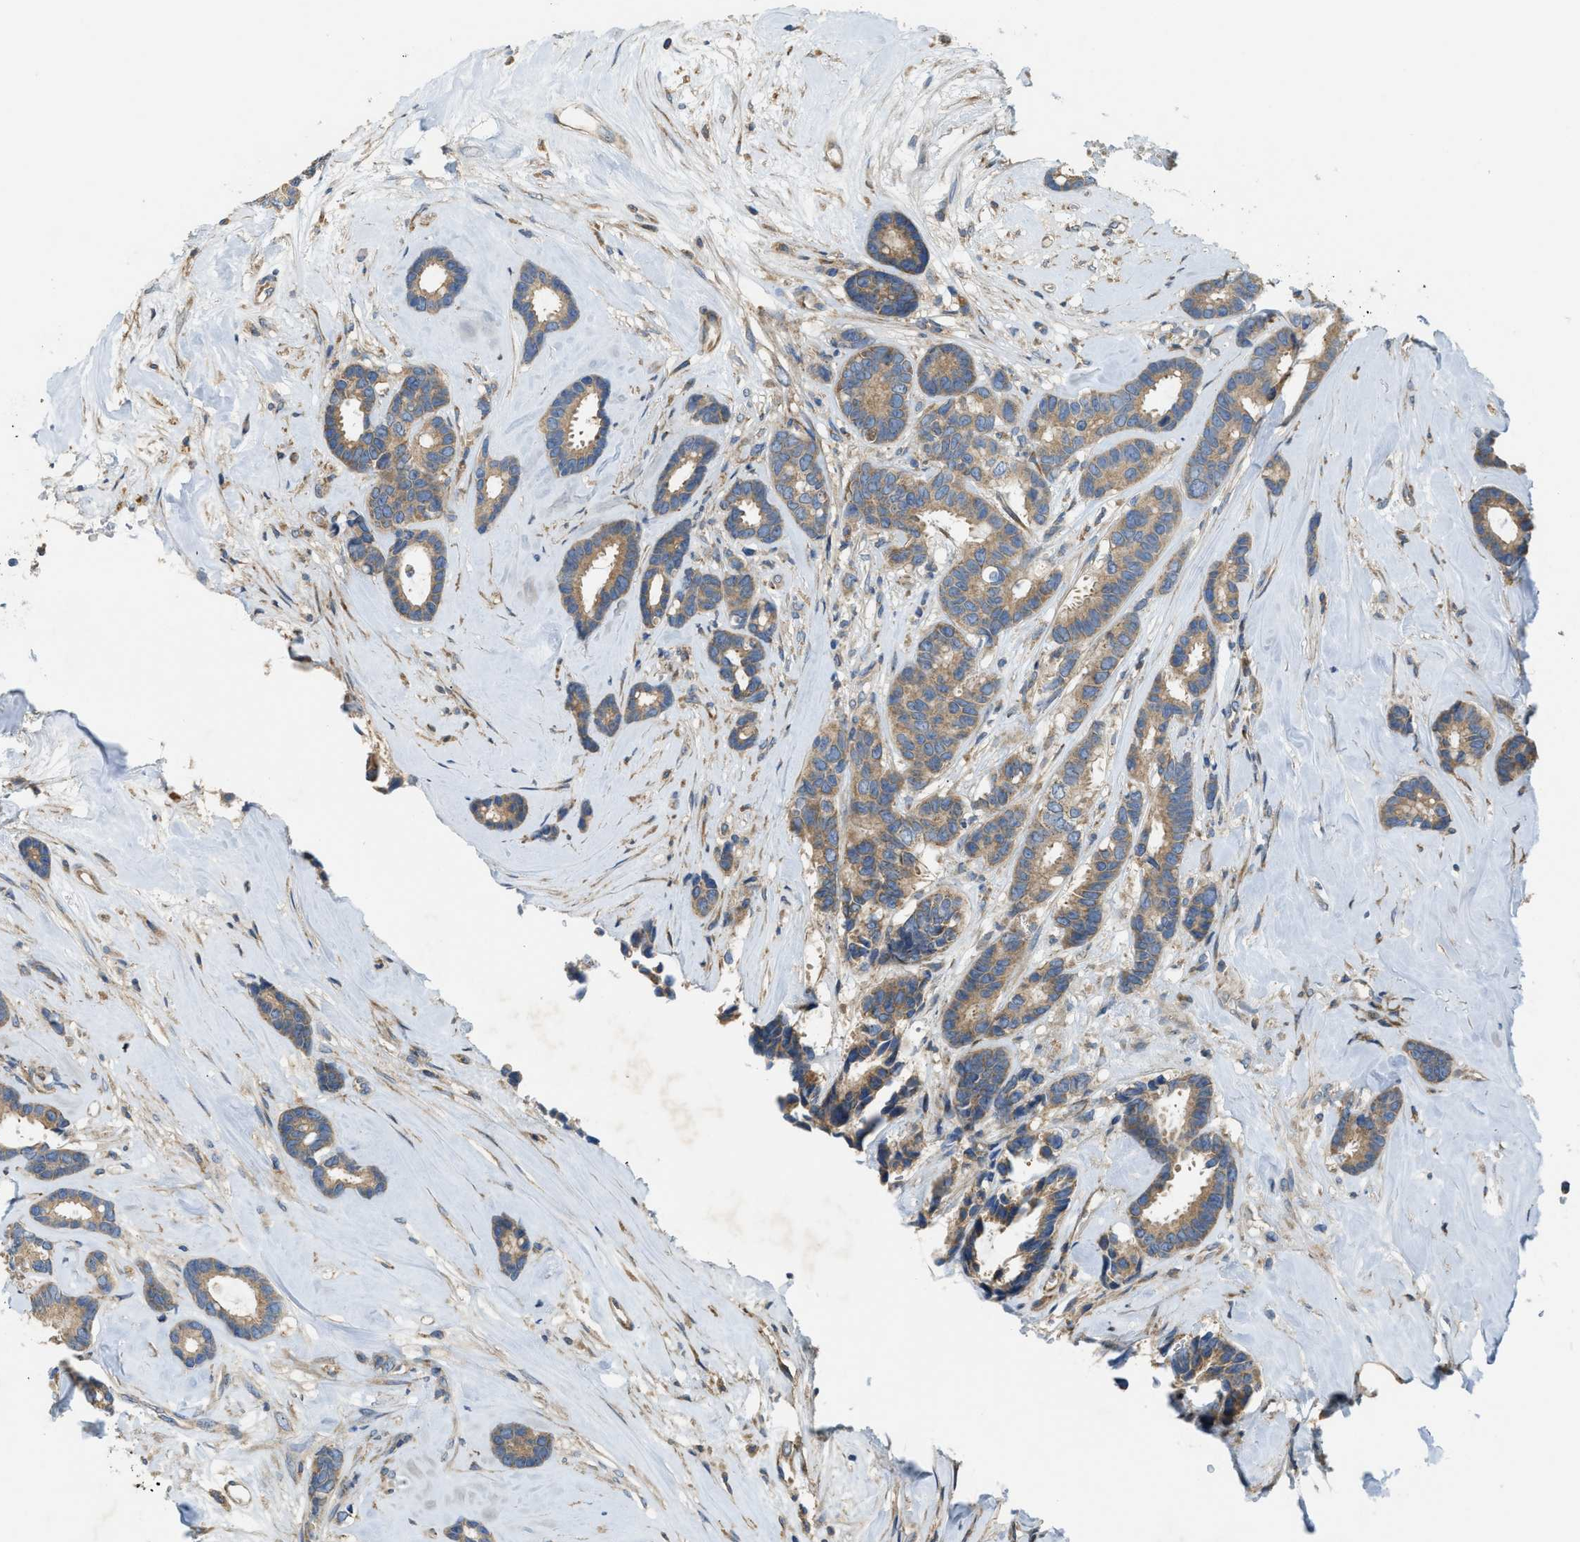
{"staining": {"intensity": "moderate", "quantity": ">75%", "location": "cytoplasmic/membranous"}, "tissue": "breast cancer", "cell_type": "Tumor cells", "image_type": "cancer", "snomed": [{"axis": "morphology", "description": "Duct carcinoma"}, {"axis": "topography", "description": "Breast"}], "caption": "Immunohistochemical staining of breast infiltrating ductal carcinoma displays medium levels of moderate cytoplasmic/membranous positivity in about >75% of tumor cells.", "gene": "TMEM68", "patient": {"sex": "female", "age": 87}}